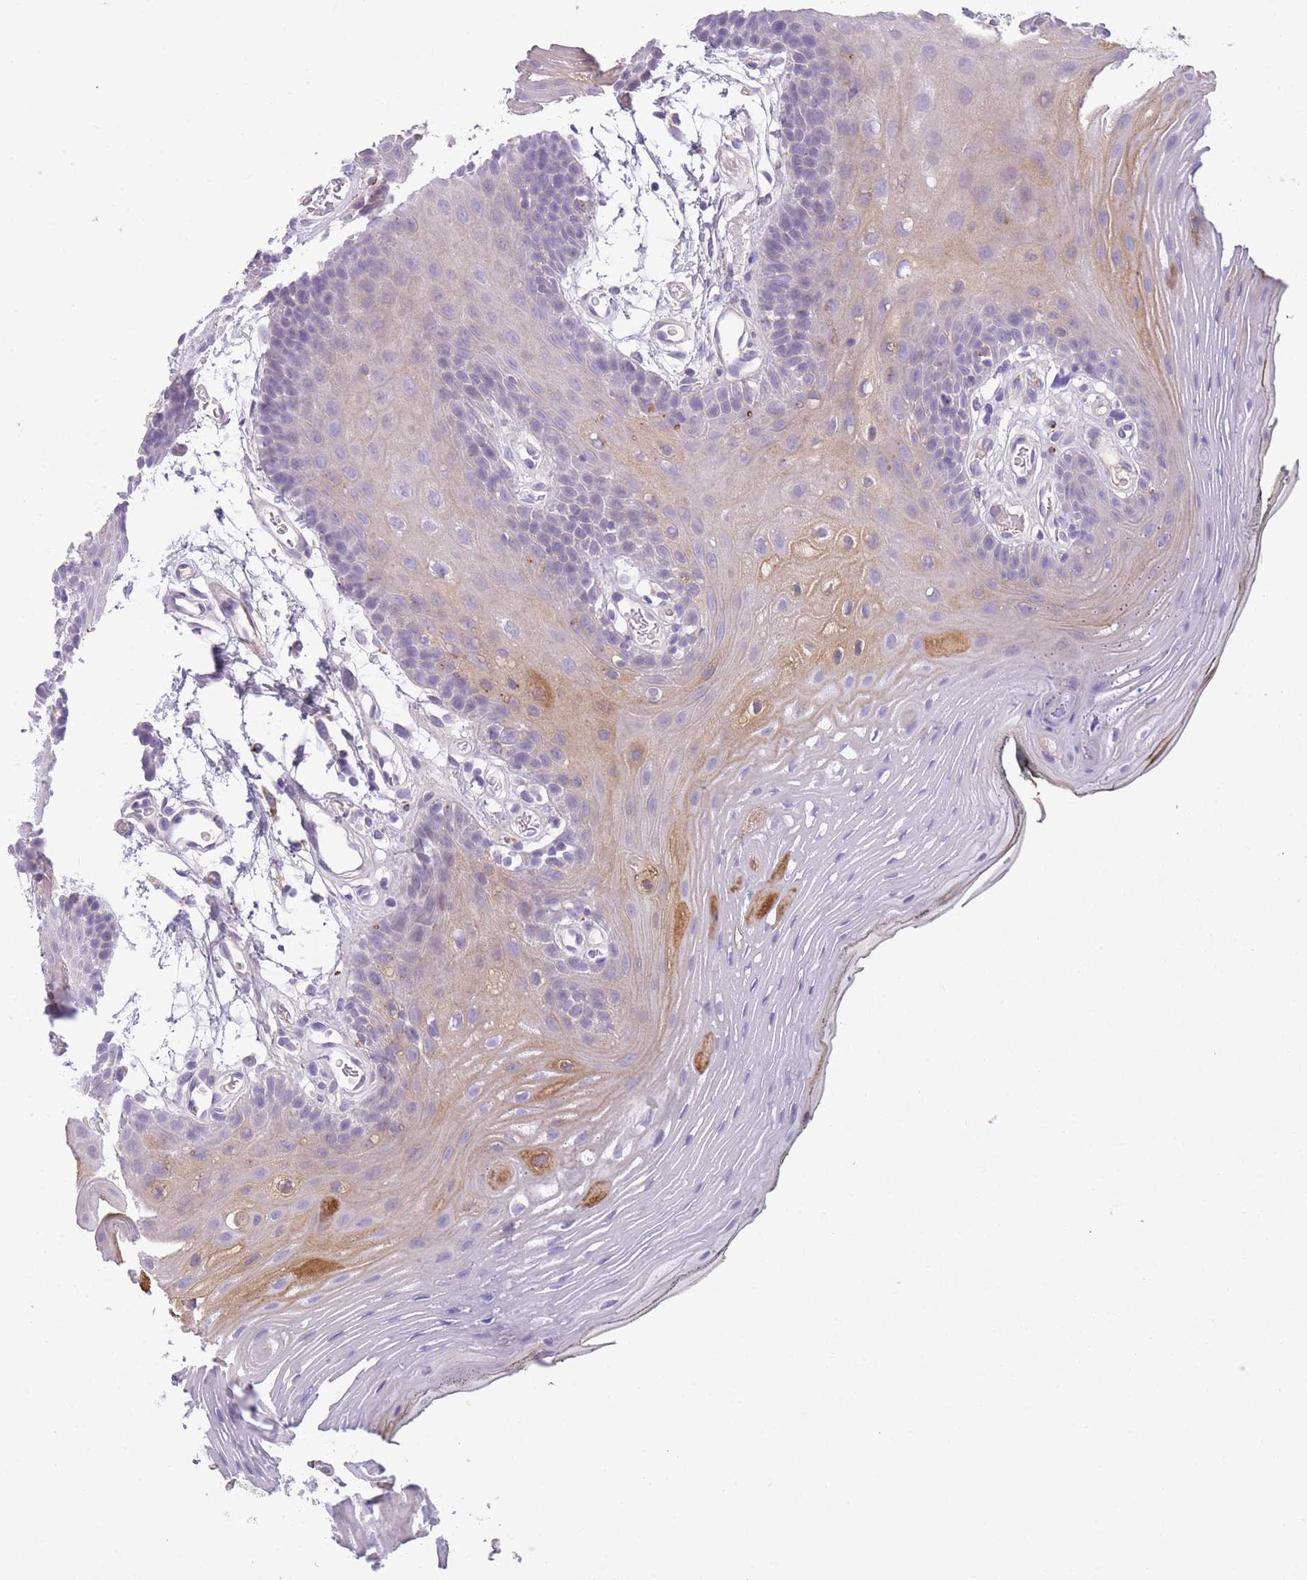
{"staining": {"intensity": "weak", "quantity": "25%-75%", "location": "cytoplasmic/membranous"}, "tissue": "oral mucosa", "cell_type": "Squamous epithelial cells", "image_type": "normal", "snomed": [{"axis": "morphology", "description": "Normal tissue, NOS"}, {"axis": "topography", "description": "Oral tissue"}, {"axis": "topography", "description": "Tounge, NOS"}], "caption": "An immunohistochemistry (IHC) histopathology image of unremarkable tissue is shown. Protein staining in brown highlights weak cytoplasmic/membranous positivity in oral mucosa within squamous epithelial cells. The staining was performed using DAB (3,3'-diaminobenzidine) to visualize the protein expression in brown, while the nuclei were stained in blue with hematoxylin (Magnification: 20x).", "gene": "GNAT1", "patient": {"sex": "female", "age": 81}}